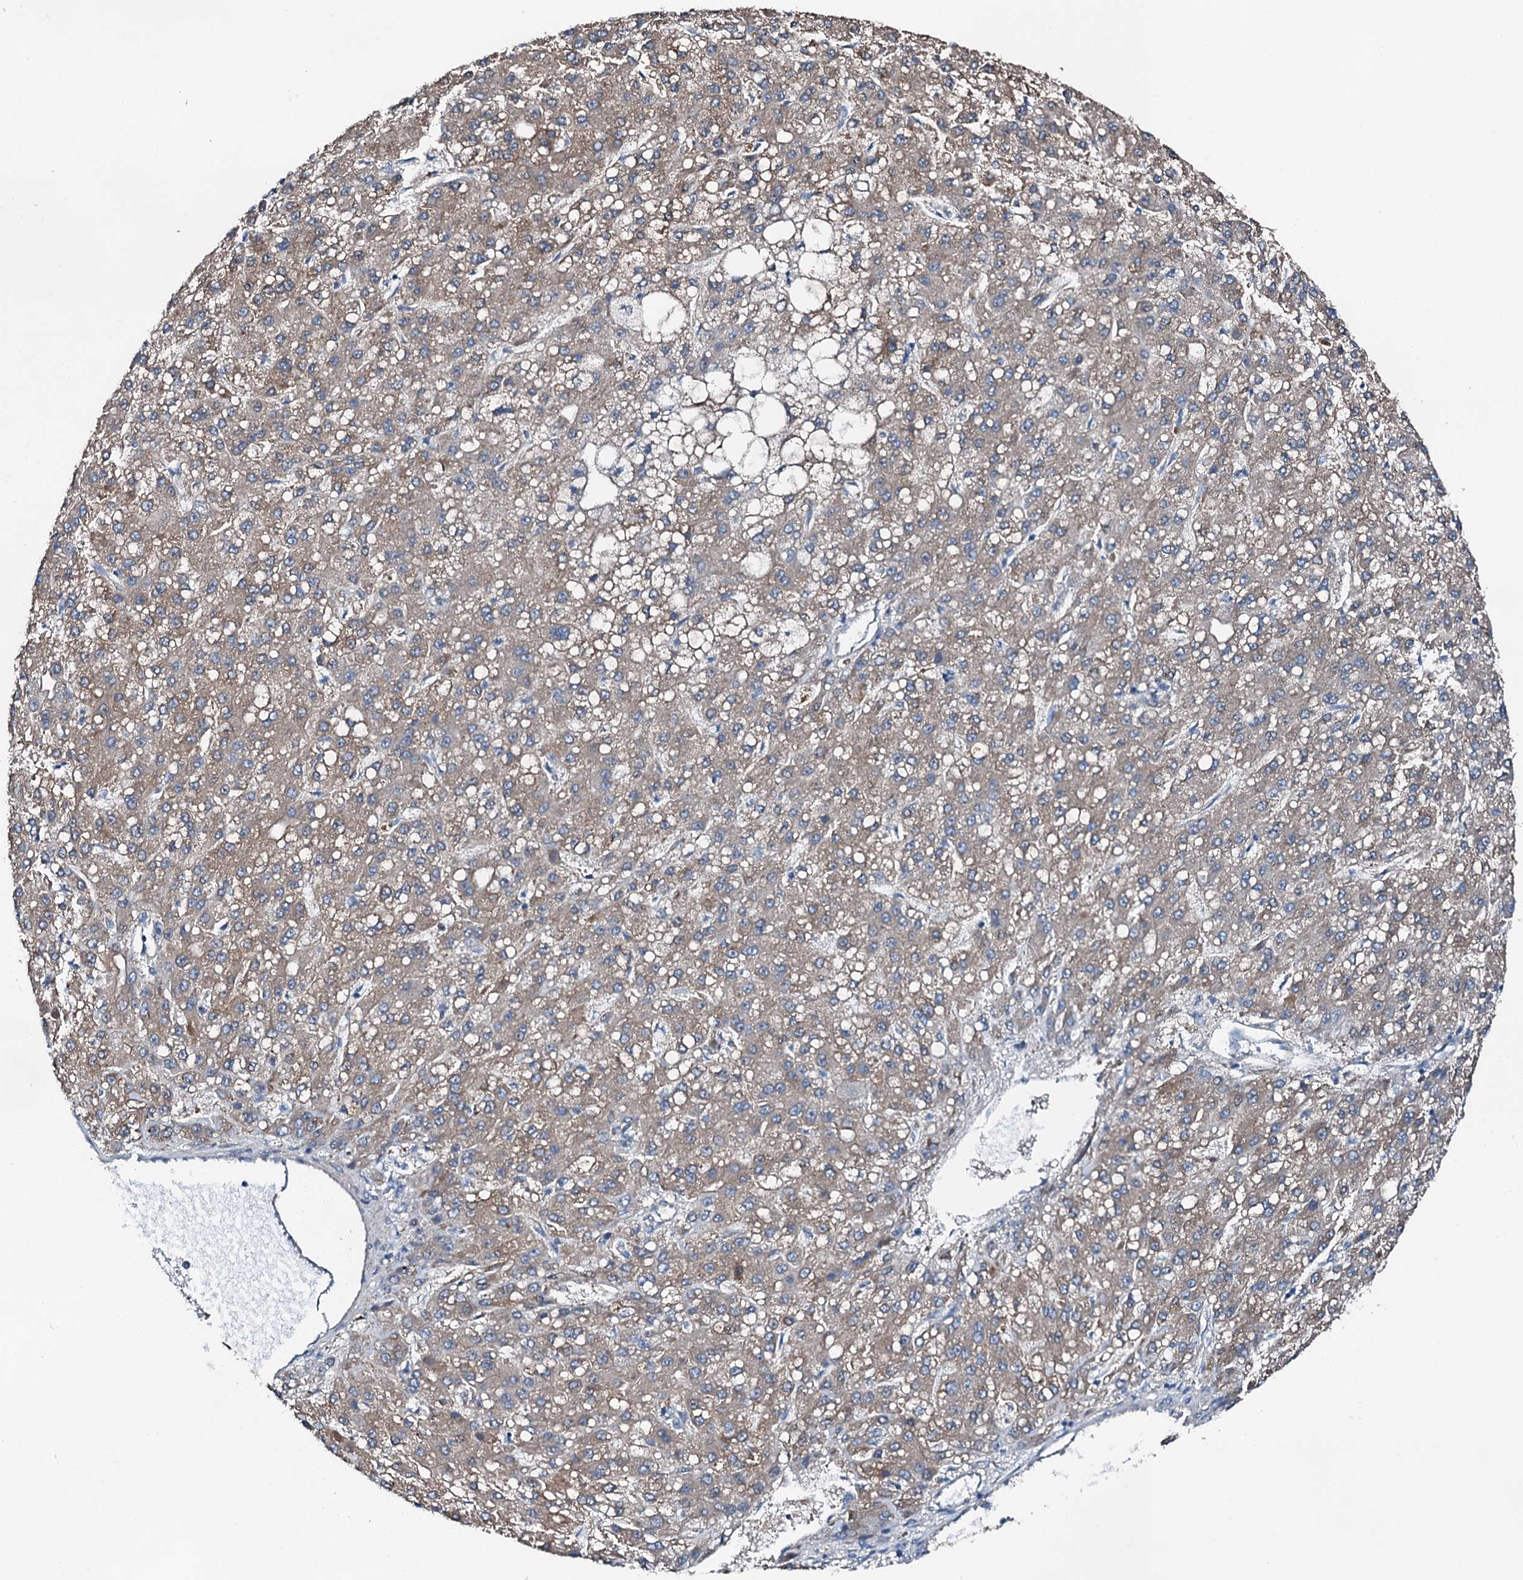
{"staining": {"intensity": "moderate", "quantity": ">75%", "location": "cytoplasmic/membranous"}, "tissue": "liver cancer", "cell_type": "Tumor cells", "image_type": "cancer", "snomed": [{"axis": "morphology", "description": "Carcinoma, Hepatocellular, NOS"}, {"axis": "topography", "description": "Liver"}], "caption": "This is an image of immunohistochemistry staining of liver hepatocellular carcinoma, which shows moderate expression in the cytoplasmic/membranous of tumor cells.", "gene": "GFOD2", "patient": {"sex": "male", "age": 67}}